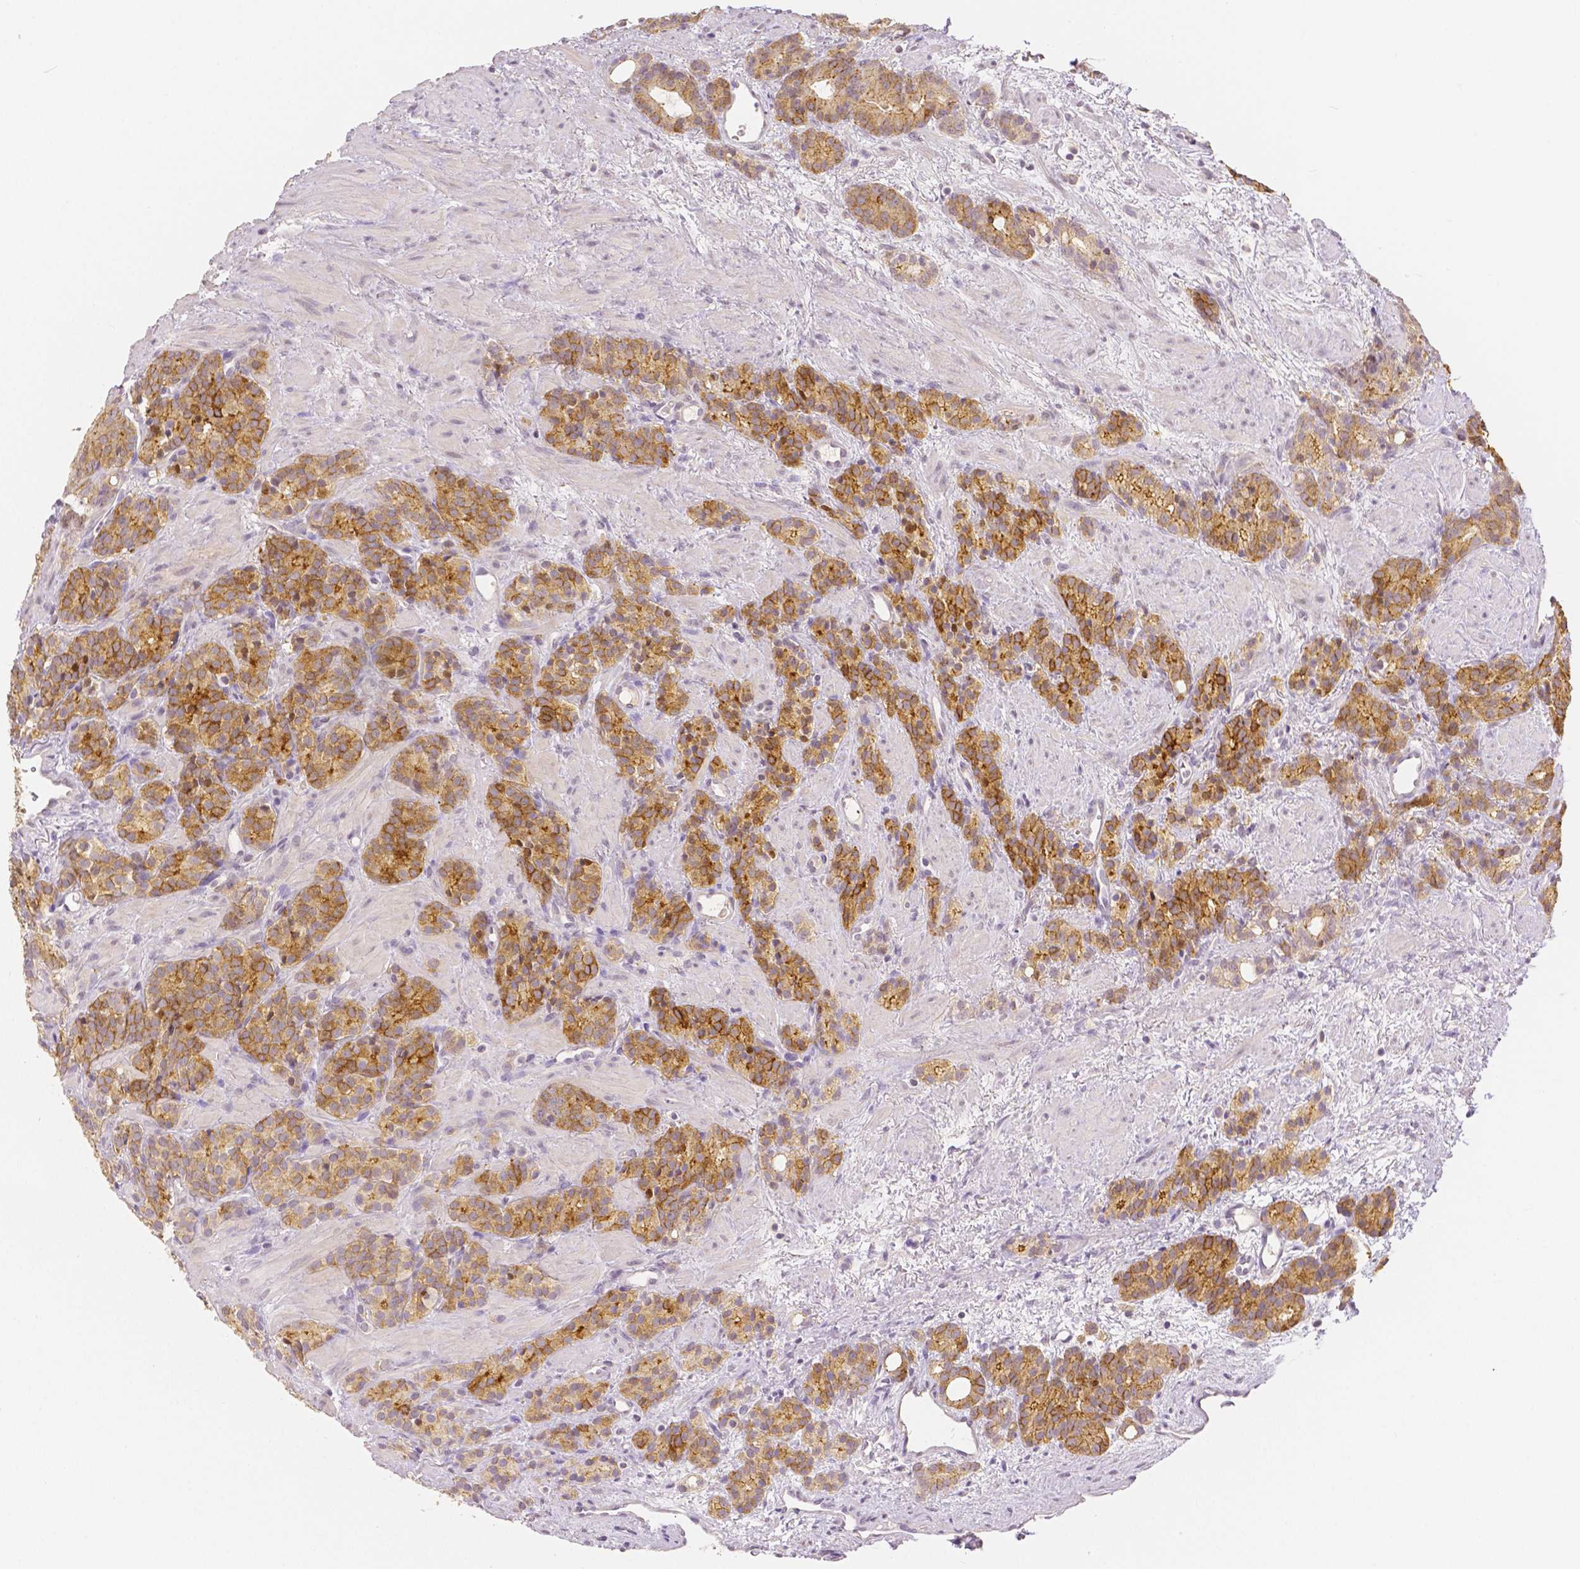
{"staining": {"intensity": "moderate", "quantity": ">75%", "location": "cytoplasmic/membranous"}, "tissue": "prostate cancer", "cell_type": "Tumor cells", "image_type": "cancer", "snomed": [{"axis": "morphology", "description": "Adenocarcinoma, High grade"}, {"axis": "topography", "description": "Prostate"}], "caption": "The immunohistochemical stain labels moderate cytoplasmic/membranous positivity in tumor cells of prostate adenocarcinoma (high-grade) tissue.", "gene": "OCLN", "patient": {"sex": "male", "age": 84}}